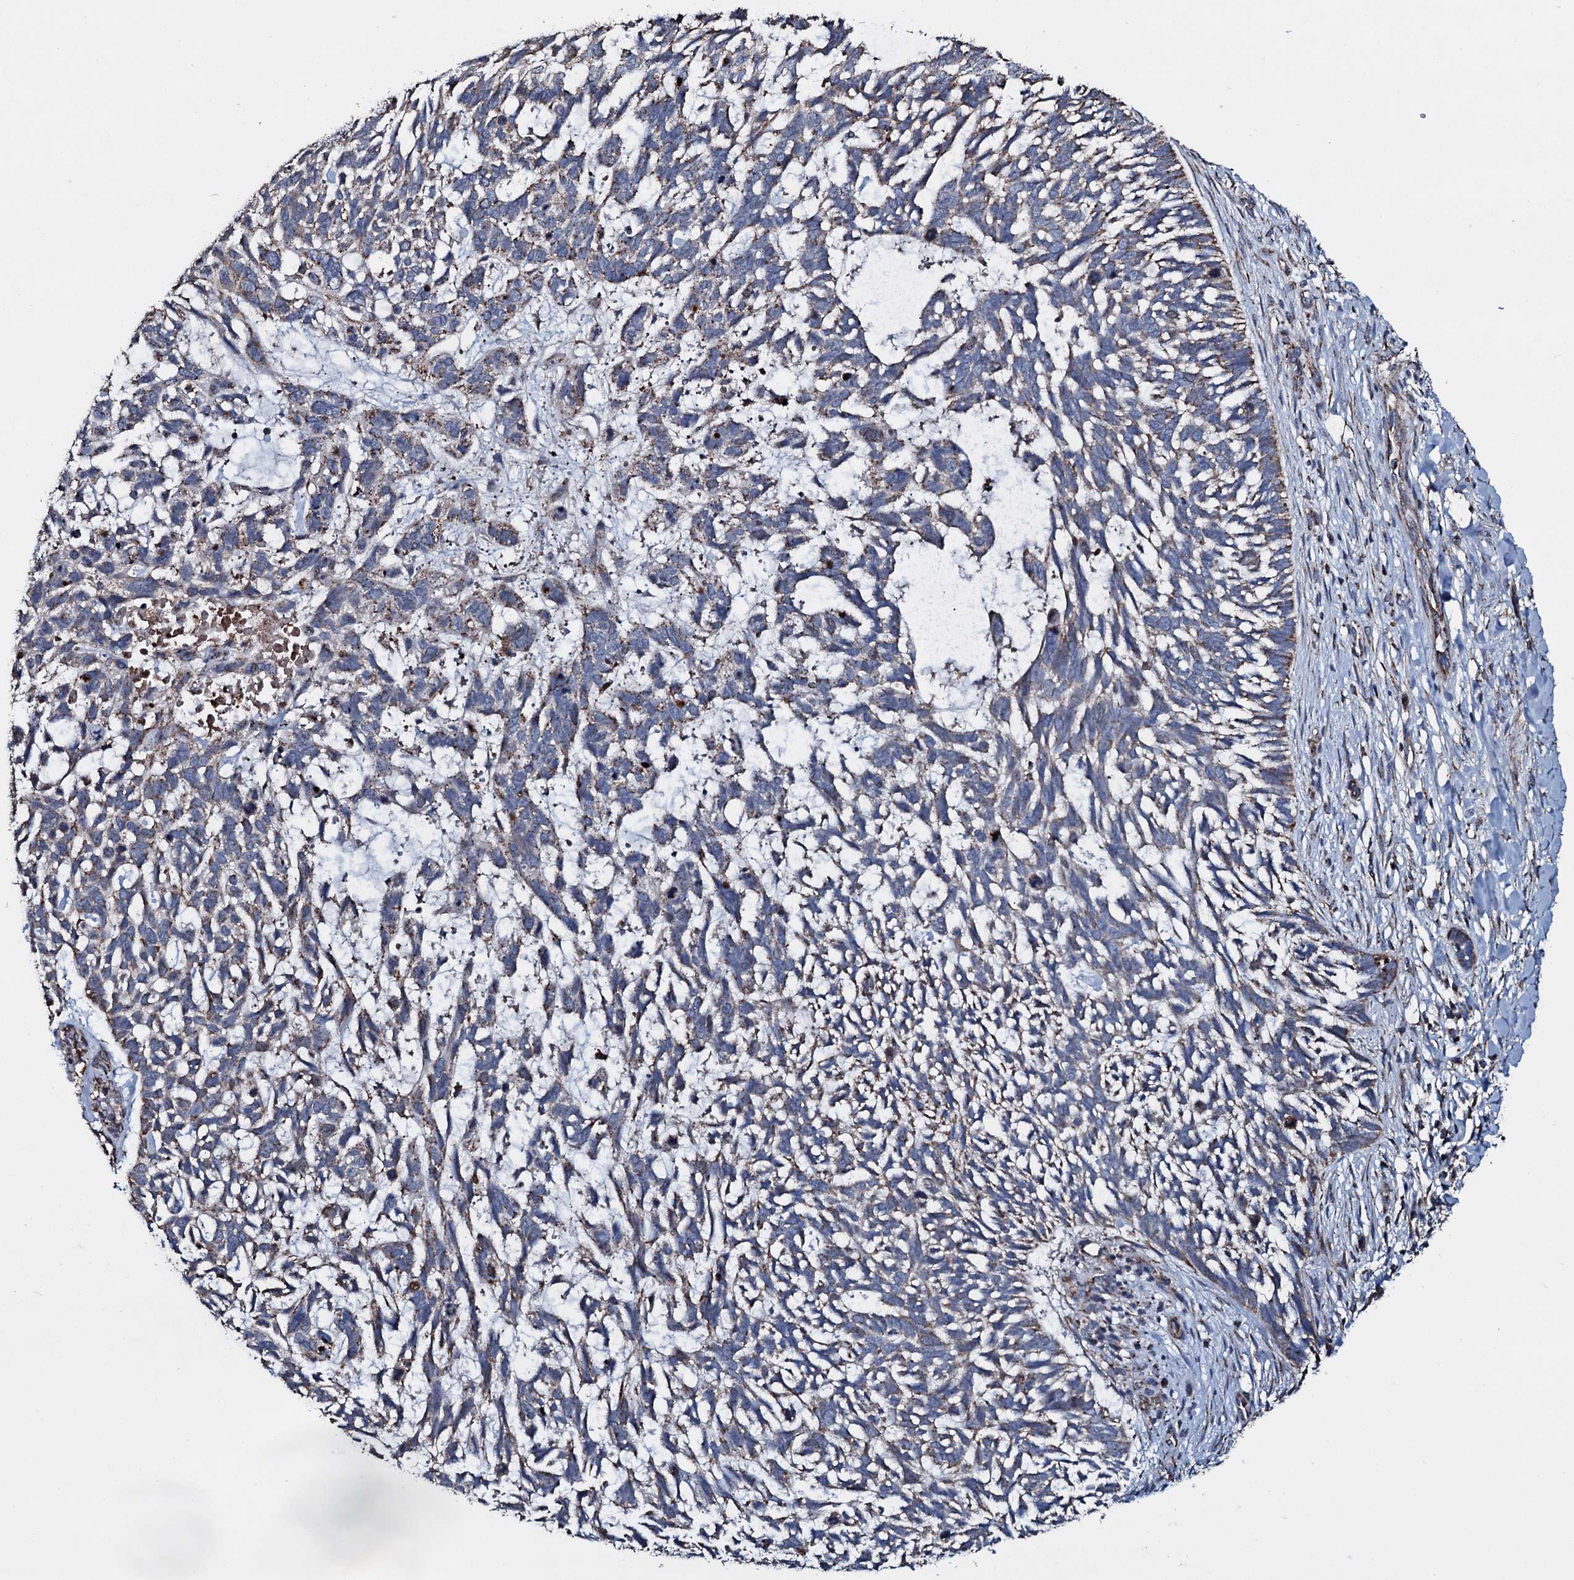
{"staining": {"intensity": "negative", "quantity": "none", "location": "none"}, "tissue": "skin cancer", "cell_type": "Tumor cells", "image_type": "cancer", "snomed": [{"axis": "morphology", "description": "Basal cell carcinoma"}, {"axis": "topography", "description": "Skin"}], "caption": "High power microscopy photomicrograph of an IHC image of skin cancer, revealing no significant staining in tumor cells.", "gene": "DYNC2I2", "patient": {"sex": "male", "age": 88}}